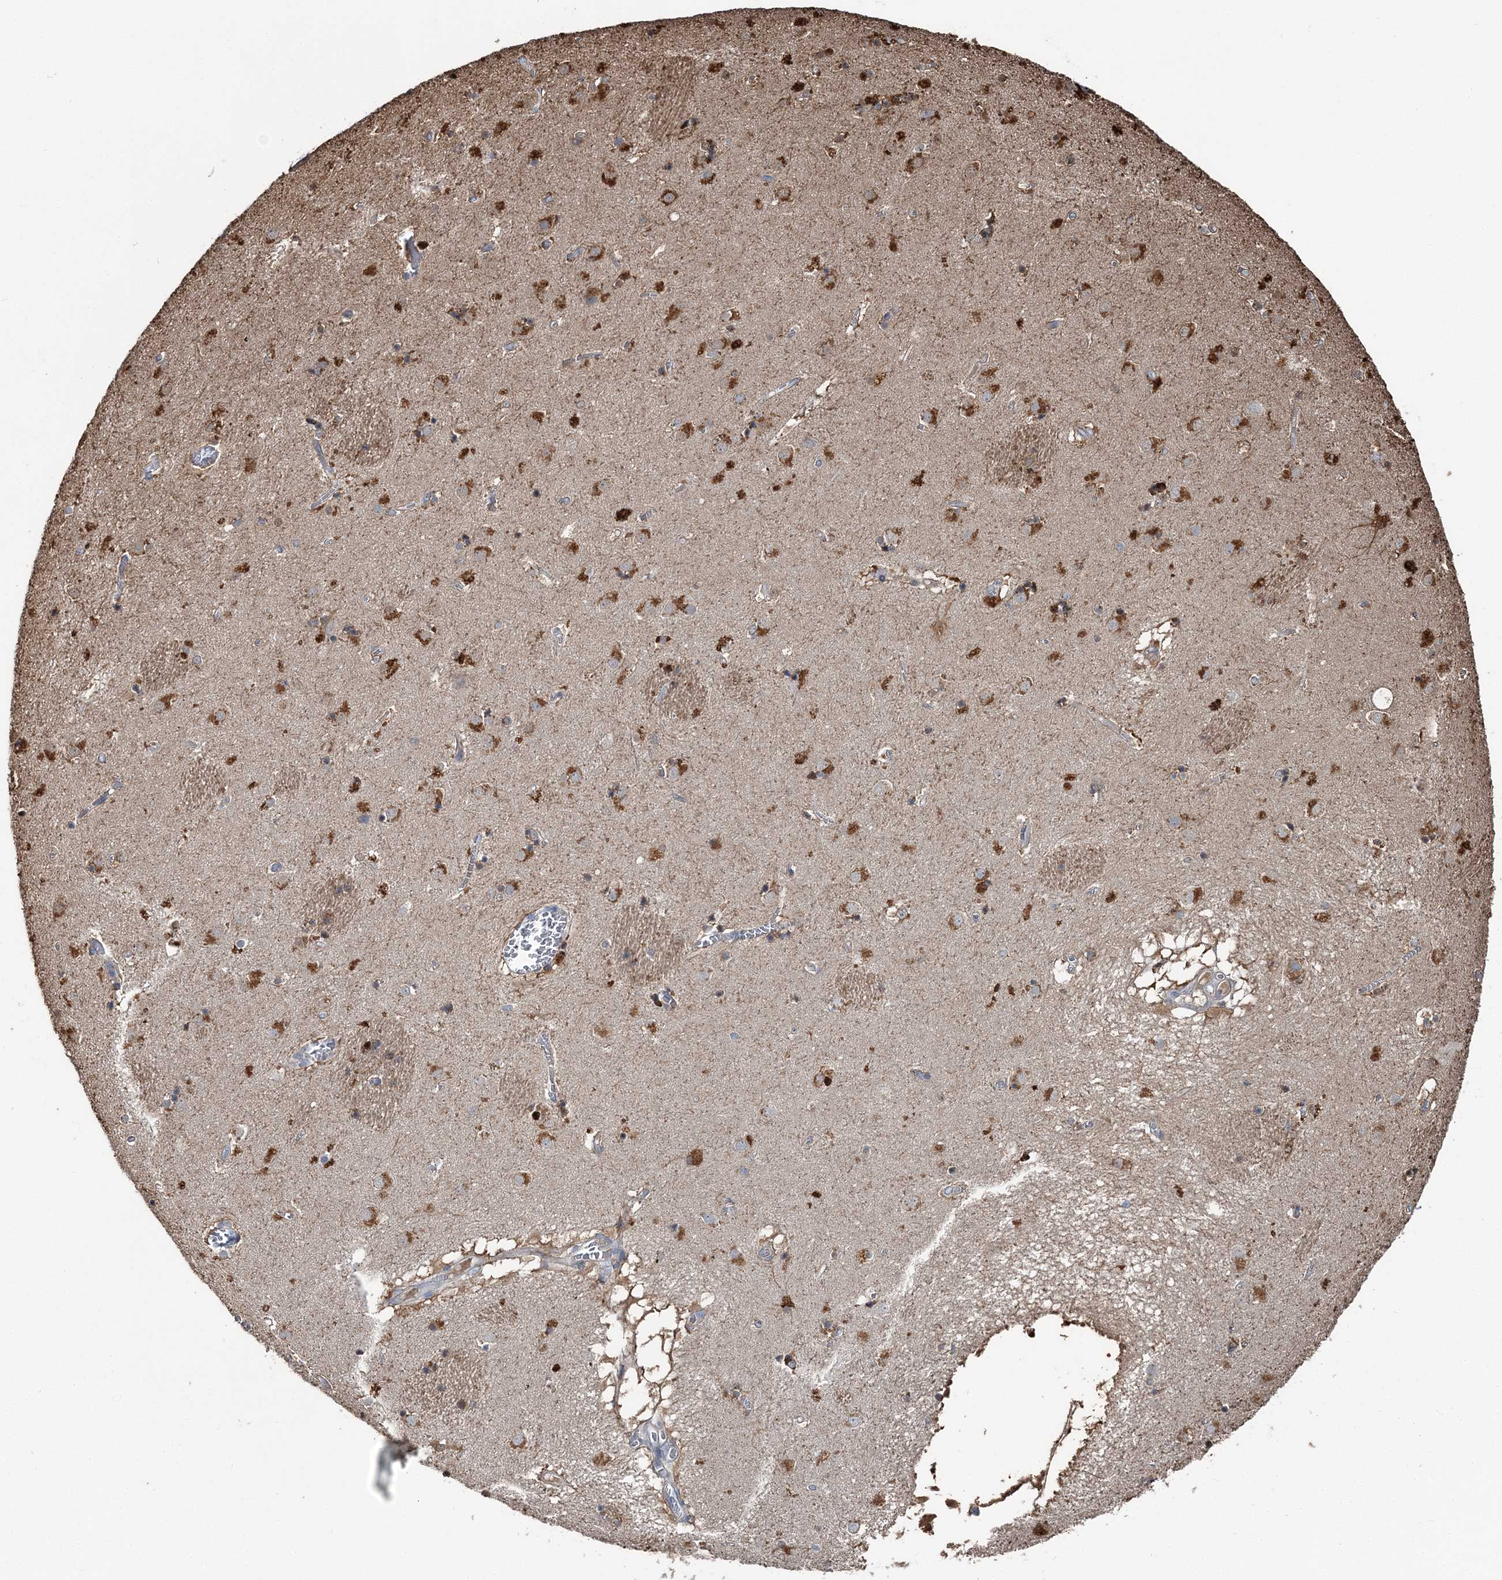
{"staining": {"intensity": "moderate", "quantity": "<25%", "location": "cytoplasmic/membranous"}, "tissue": "caudate", "cell_type": "Glial cells", "image_type": "normal", "snomed": [{"axis": "morphology", "description": "Normal tissue, NOS"}, {"axis": "topography", "description": "Lateral ventricle wall"}], "caption": "Protein staining reveals moderate cytoplasmic/membranous staining in approximately <25% of glial cells in unremarkable caudate. (DAB IHC with brightfield microscopy, high magnification).", "gene": "SPOPL", "patient": {"sex": "male", "age": 70}}